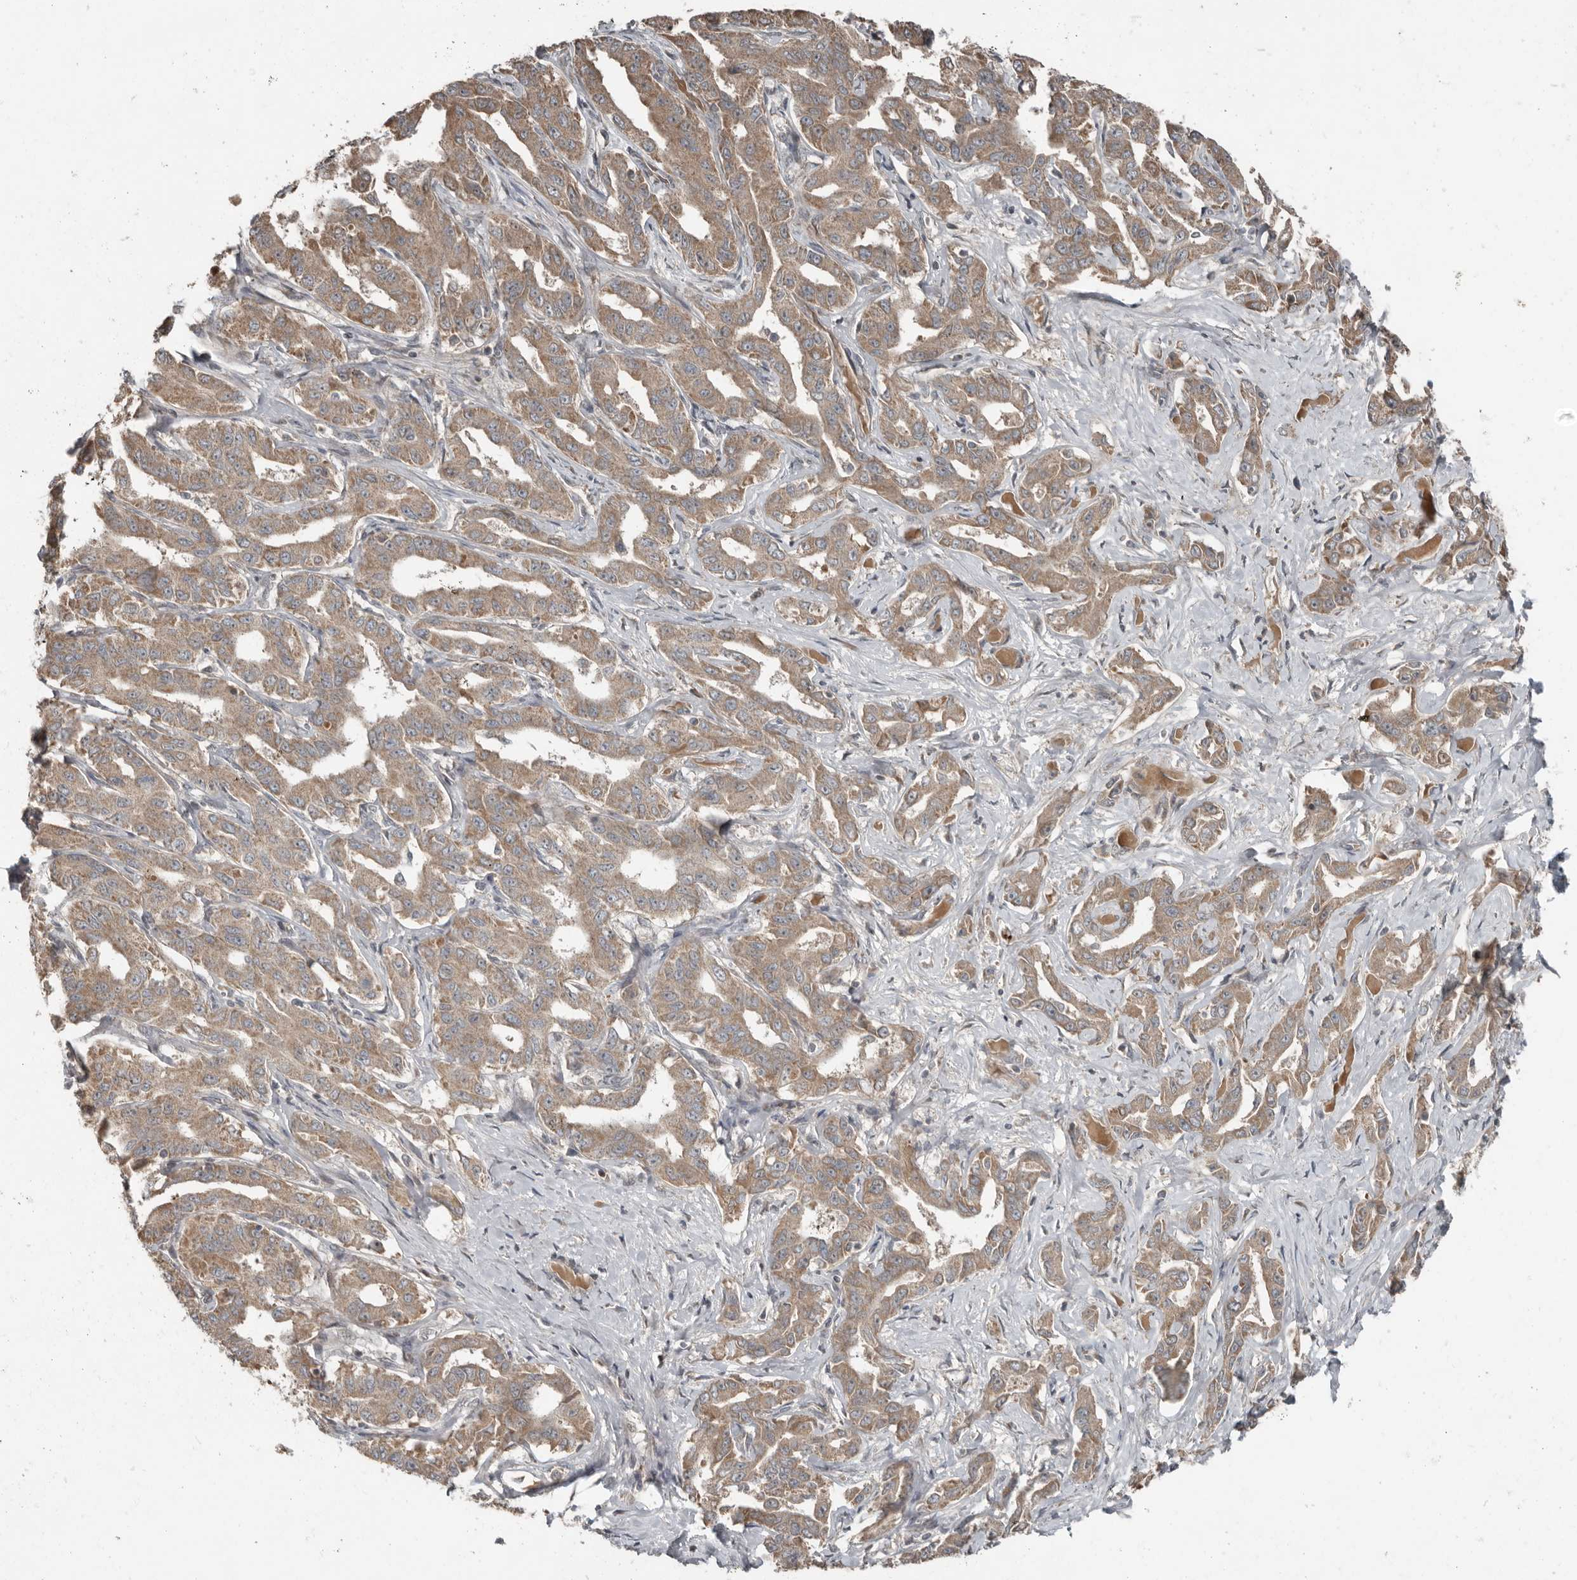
{"staining": {"intensity": "moderate", "quantity": ">75%", "location": "cytoplasmic/membranous"}, "tissue": "liver cancer", "cell_type": "Tumor cells", "image_type": "cancer", "snomed": [{"axis": "morphology", "description": "Cholangiocarcinoma"}, {"axis": "topography", "description": "Liver"}], "caption": "The micrograph shows staining of liver cholangiocarcinoma, revealing moderate cytoplasmic/membranous protein staining (brown color) within tumor cells.", "gene": "SLC6A7", "patient": {"sex": "male", "age": 59}}